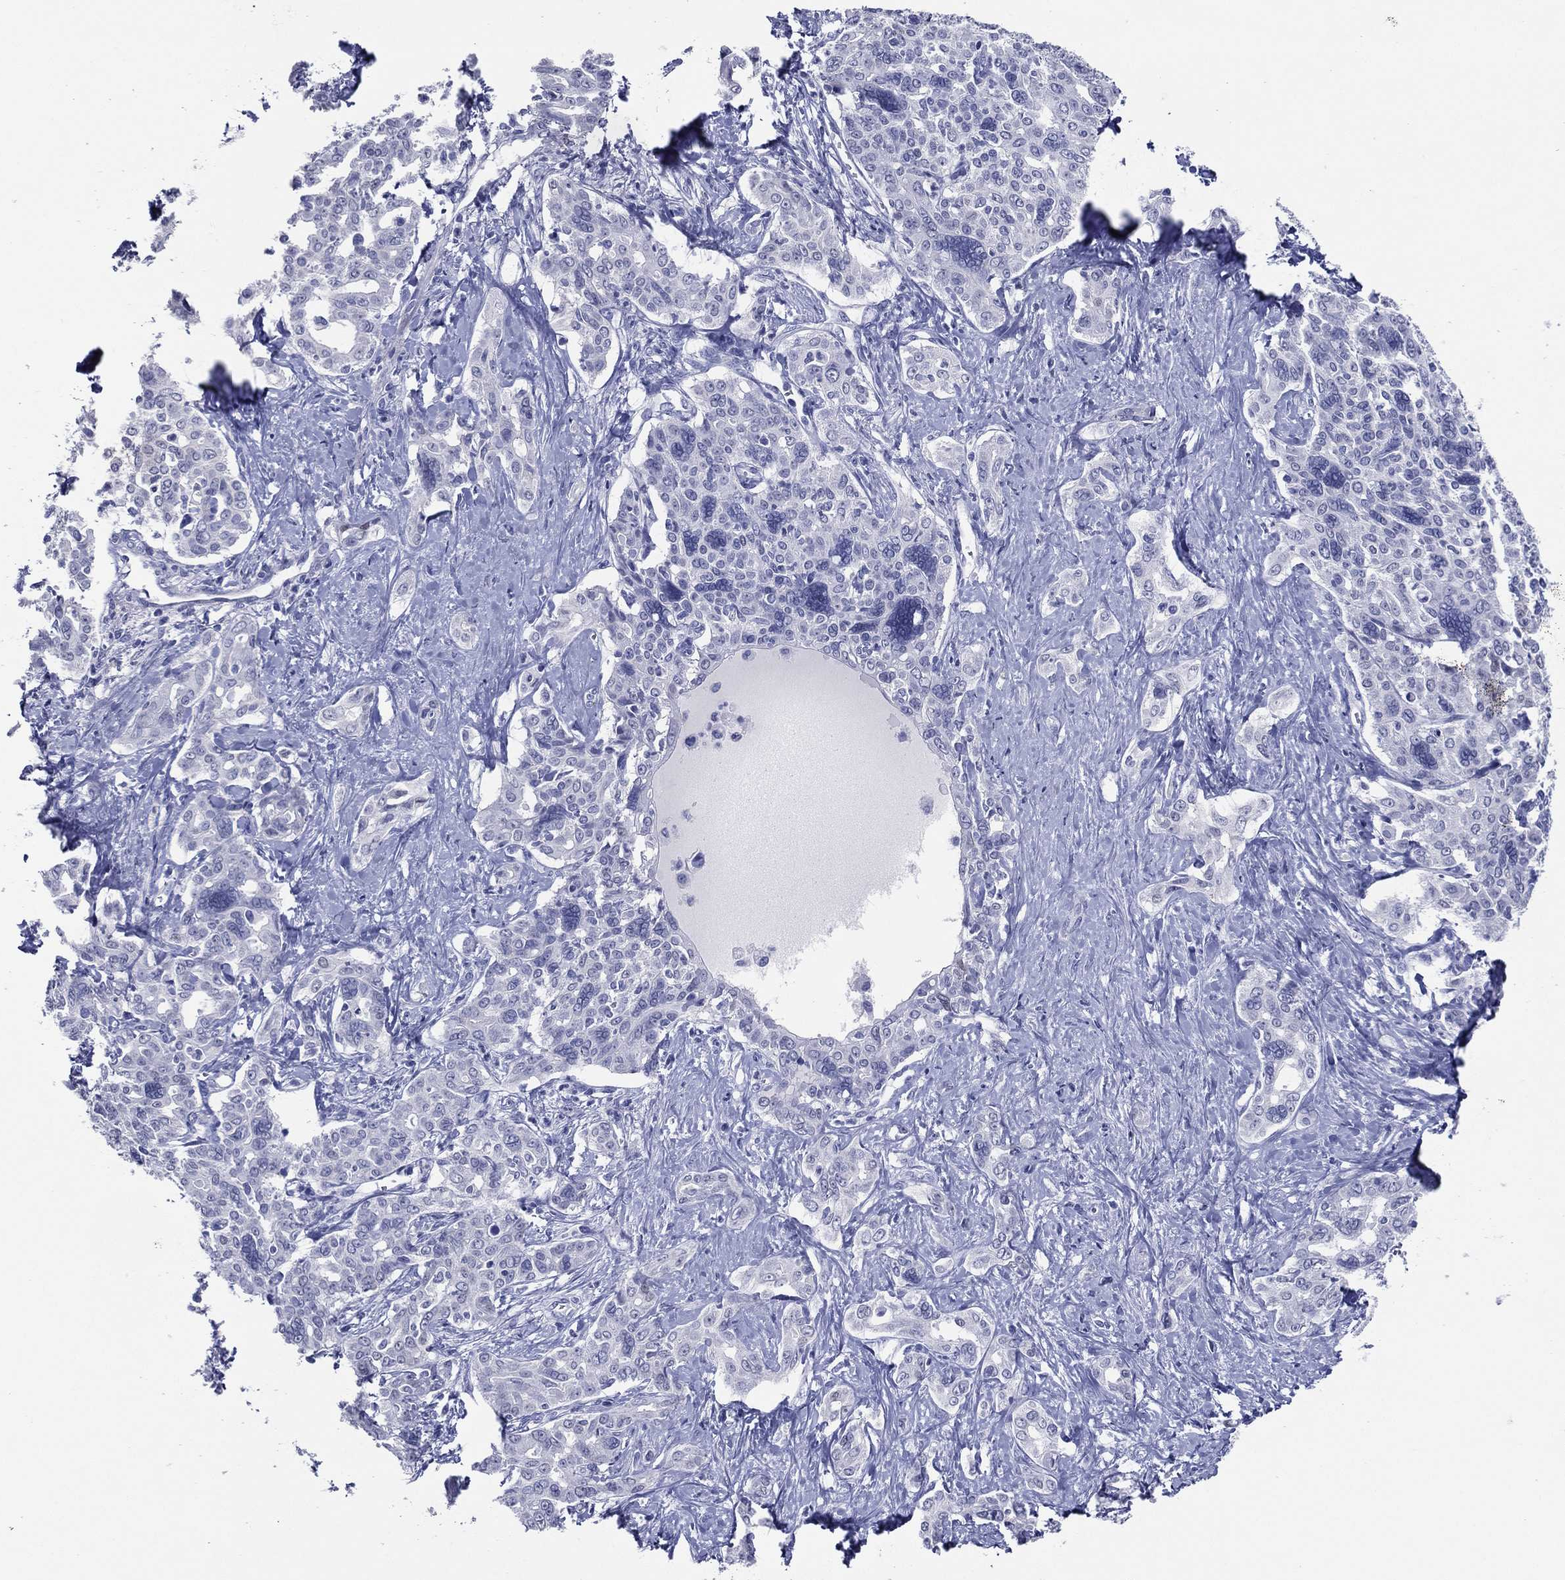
{"staining": {"intensity": "negative", "quantity": "none", "location": "none"}, "tissue": "liver cancer", "cell_type": "Tumor cells", "image_type": "cancer", "snomed": [{"axis": "morphology", "description": "Cholangiocarcinoma"}, {"axis": "topography", "description": "Liver"}], "caption": "A photomicrograph of liver cancer (cholangiocarcinoma) stained for a protein demonstrates no brown staining in tumor cells.", "gene": "TFAP2A", "patient": {"sex": "female", "age": 47}}